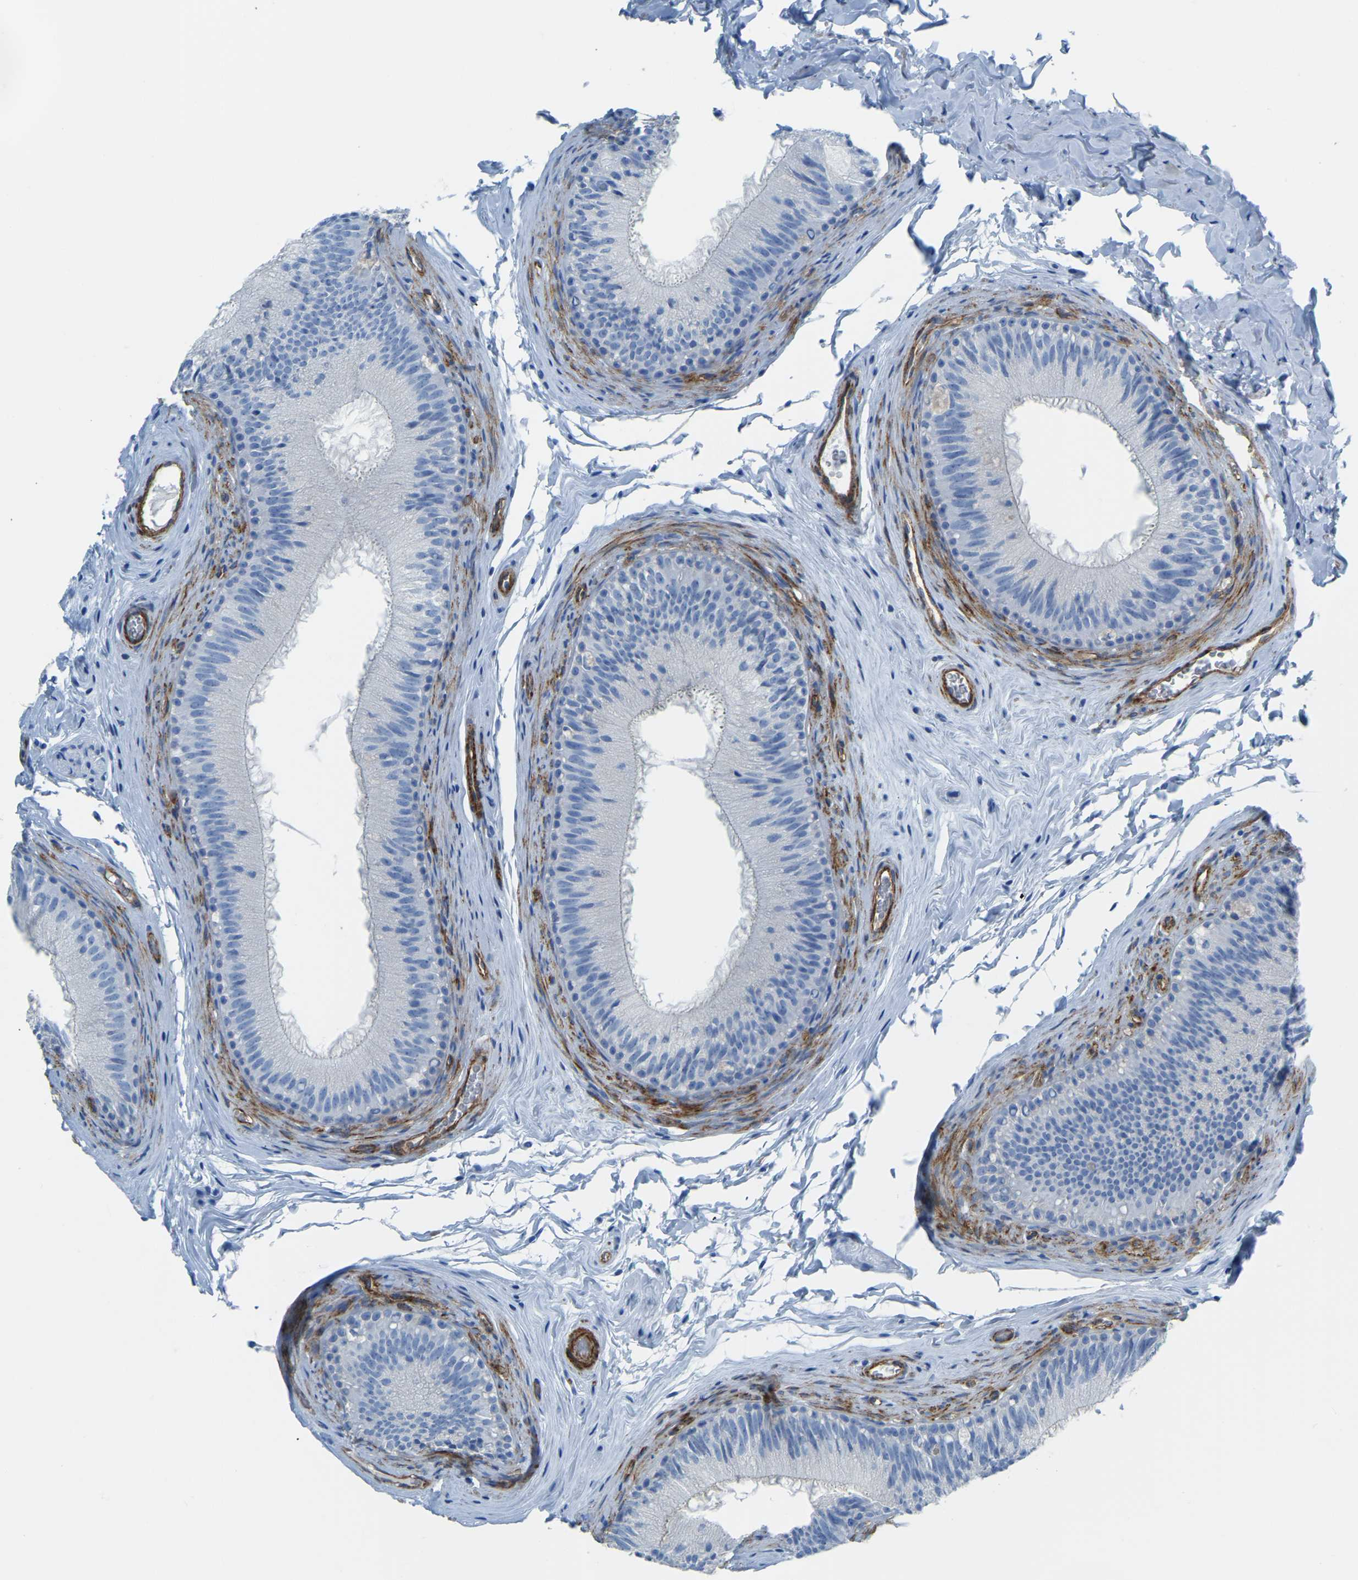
{"staining": {"intensity": "negative", "quantity": "none", "location": "none"}, "tissue": "epididymis", "cell_type": "Glandular cells", "image_type": "normal", "snomed": [{"axis": "morphology", "description": "Normal tissue, NOS"}, {"axis": "topography", "description": "Testis"}, {"axis": "topography", "description": "Epididymis"}], "caption": "IHC image of benign epididymis: human epididymis stained with DAB (3,3'-diaminobenzidine) exhibits no significant protein positivity in glandular cells.", "gene": "MYL3", "patient": {"sex": "male", "age": 36}}